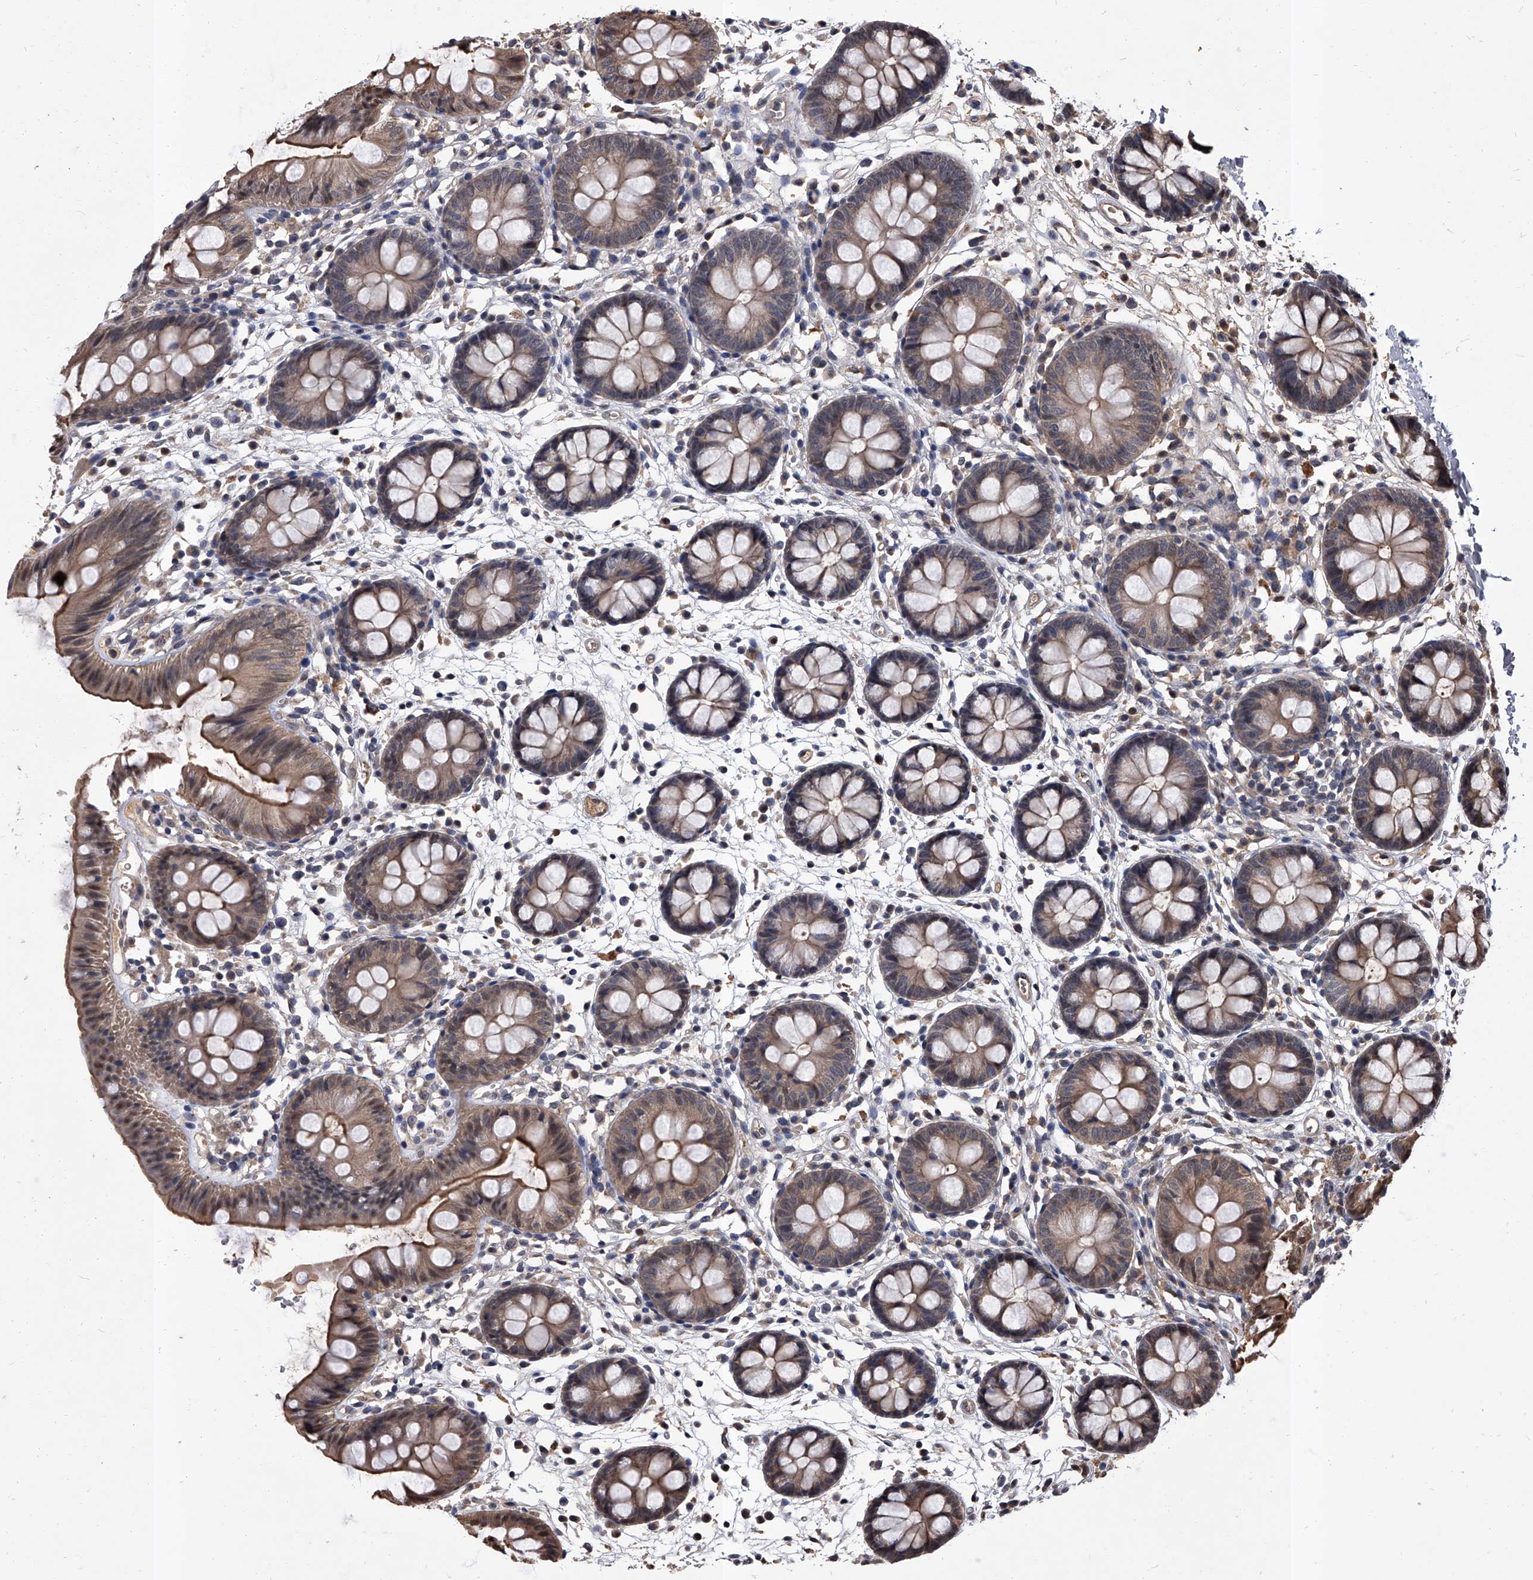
{"staining": {"intensity": "moderate", "quantity": ">75%", "location": "cytoplasmic/membranous"}, "tissue": "colon", "cell_type": "Endothelial cells", "image_type": "normal", "snomed": [{"axis": "morphology", "description": "Normal tissue, NOS"}, {"axis": "topography", "description": "Colon"}], "caption": "Endothelial cells display medium levels of moderate cytoplasmic/membranous expression in about >75% of cells in normal human colon. (Brightfield microscopy of DAB IHC at high magnification).", "gene": "SLC18B1", "patient": {"sex": "male", "age": 56}}